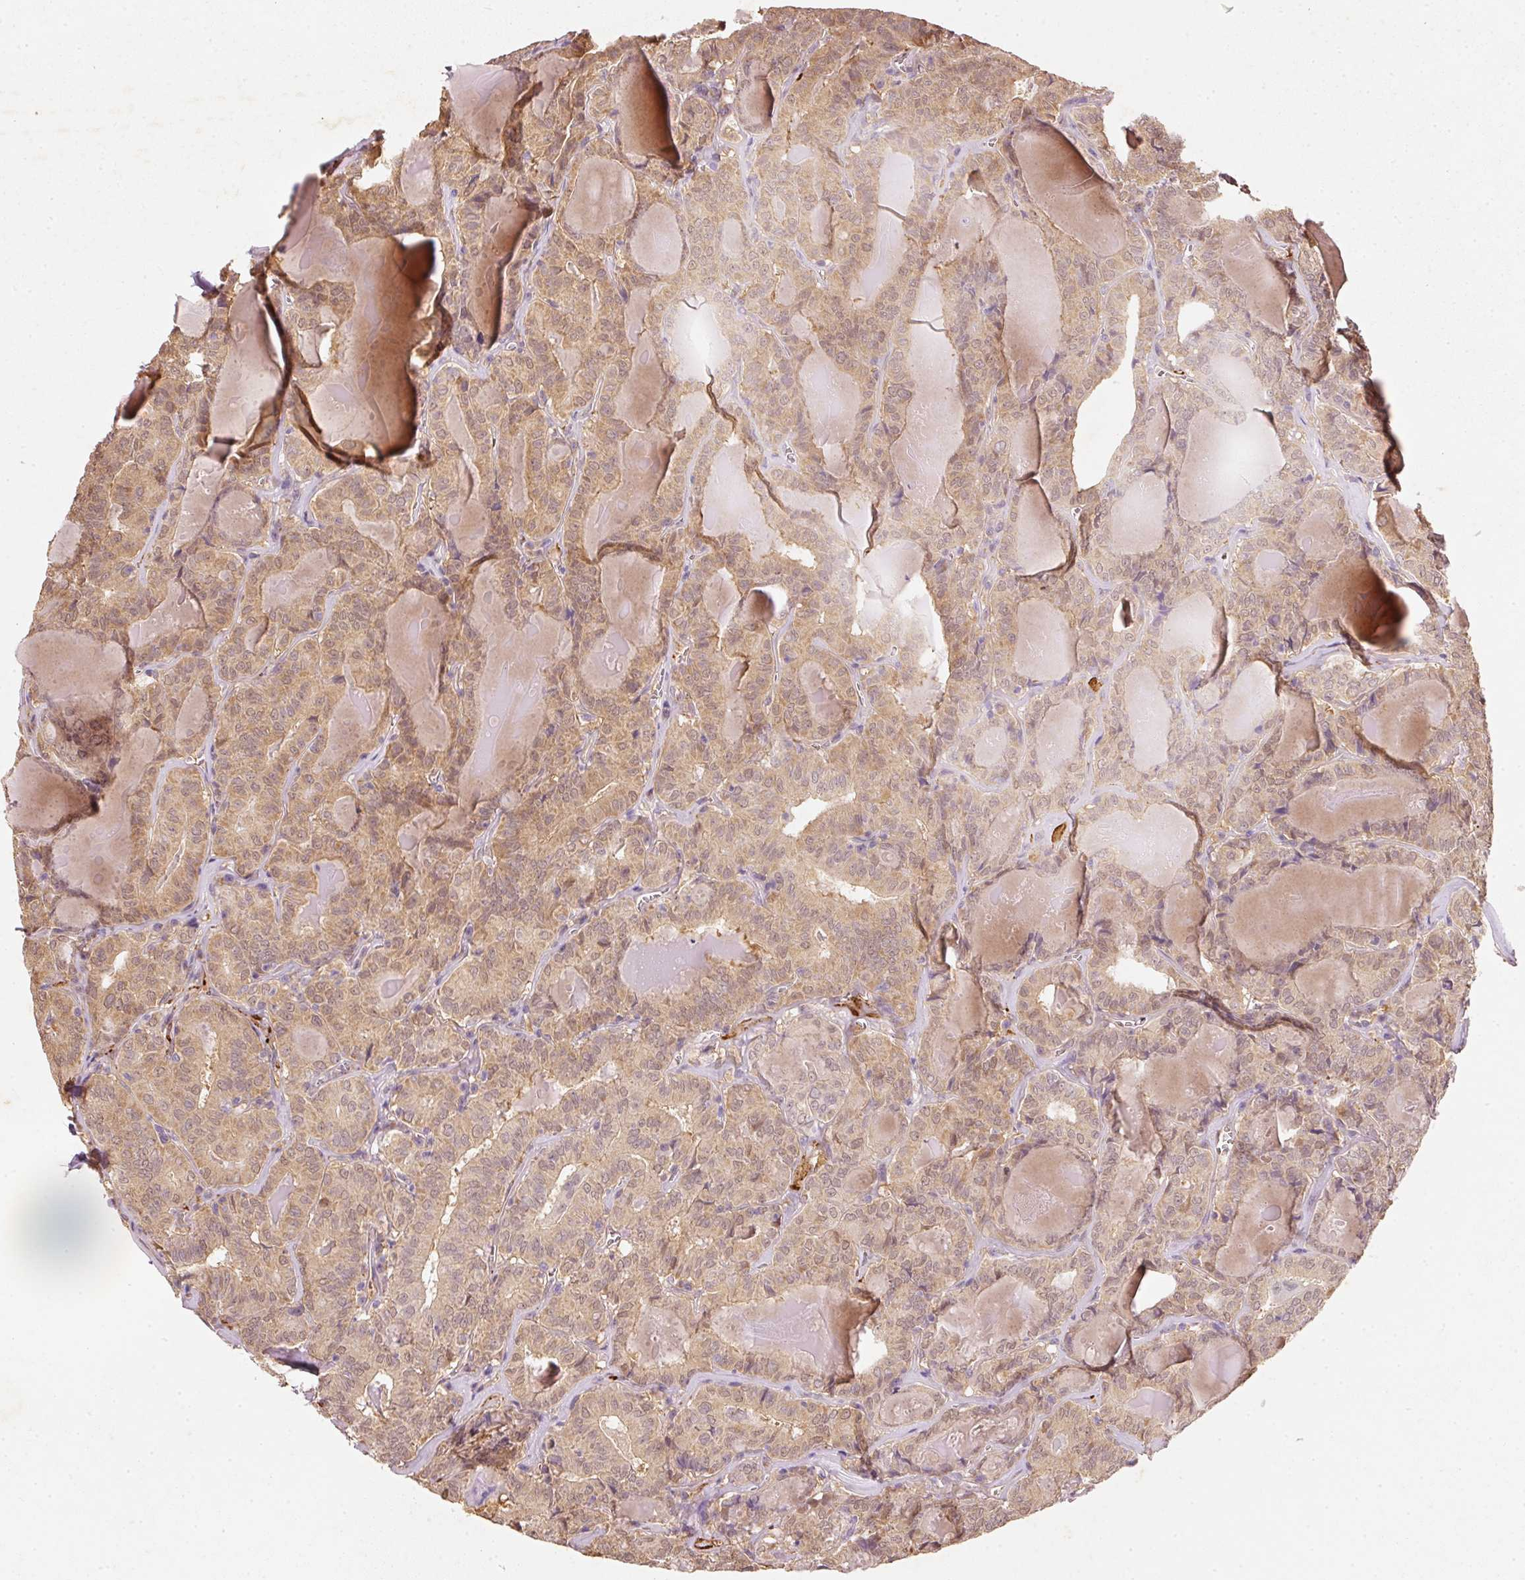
{"staining": {"intensity": "moderate", "quantity": ">75%", "location": "cytoplasmic/membranous"}, "tissue": "thyroid cancer", "cell_type": "Tumor cells", "image_type": "cancer", "snomed": [{"axis": "morphology", "description": "Papillary adenocarcinoma, NOS"}, {"axis": "topography", "description": "Thyroid gland"}], "caption": "IHC histopathology image of neoplastic tissue: thyroid papillary adenocarcinoma stained using immunohistochemistry (IHC) demonstrates medium levels of moderate protein expression localized specifically in the cytoplasmic/membranous of tumor cells, appearing as a cytoplasmic/membranous brown color.", "gene": "RGL2", "patient": {"sex": "female", "age": 72}}